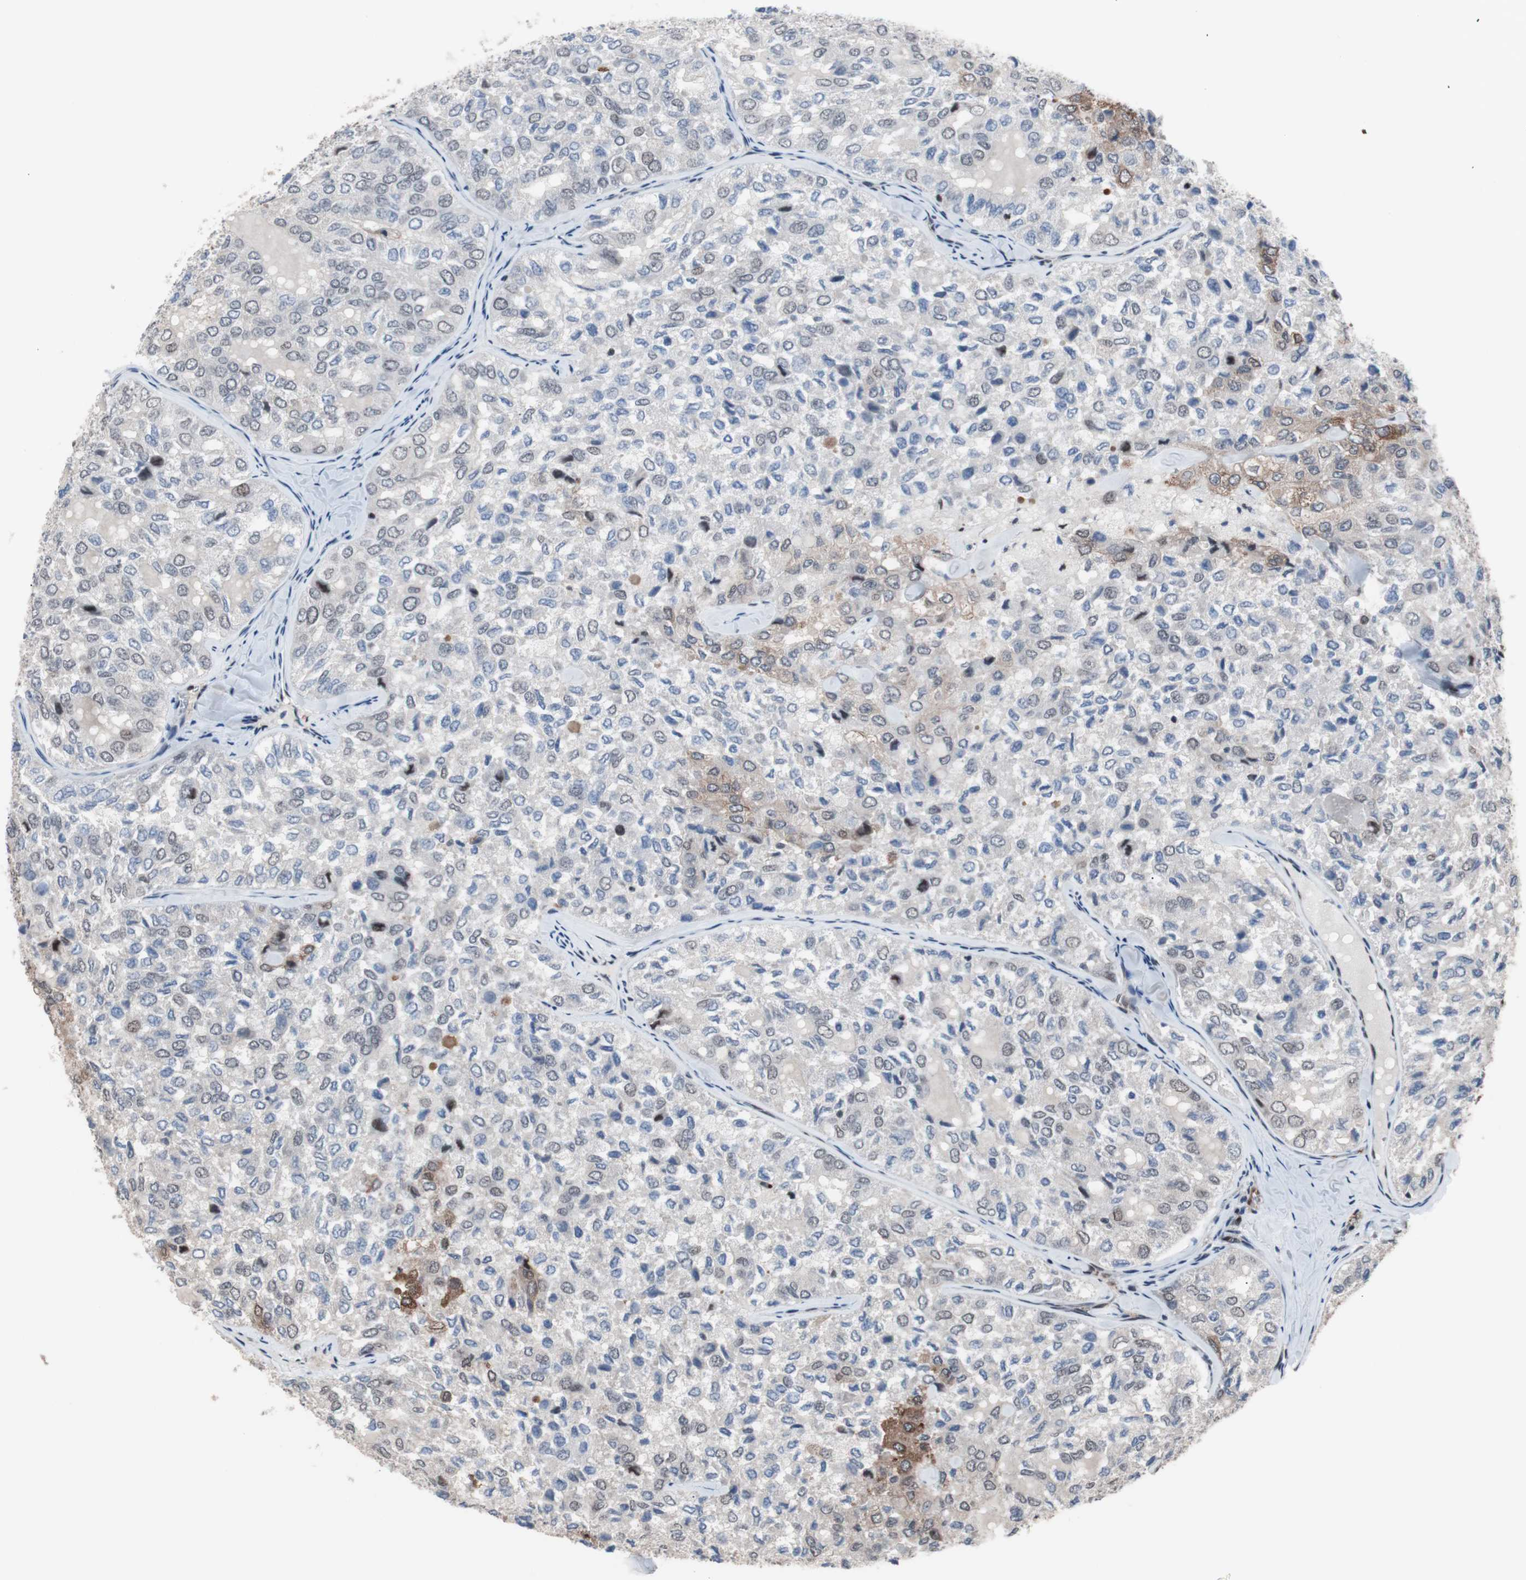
{"staining": {"intensity": "moderate", "quantity": "<25%", "location": "cytoplasmic/membranous,nuclear"}, "tissue": "thyroid cancer", "cell_type": "Tumor cells", "image_type": "cancer", "snomed": [{"axis": "morphology", "description": "Follicular adenoma carcinoma, NOS"}, {"axis": "topography", "description": "Thyroid gland"}], "caption": "Immunohistochemistry (IHC) (DAB (3,3'-diaminobenzidine)) staining of thyroid follicular adenoma carcinoma reveals moderate cytoplasmic/membranous and nuclear protein staining in approximately <25% of tumor cells. The staining was performed using DAB to visualize the protein expression in brown, while the nuclei were stained in blue with hematoxylin (Magnification: 20x).", "gene": "POGZ", "patient": {"sex": "male", "age": 75}}